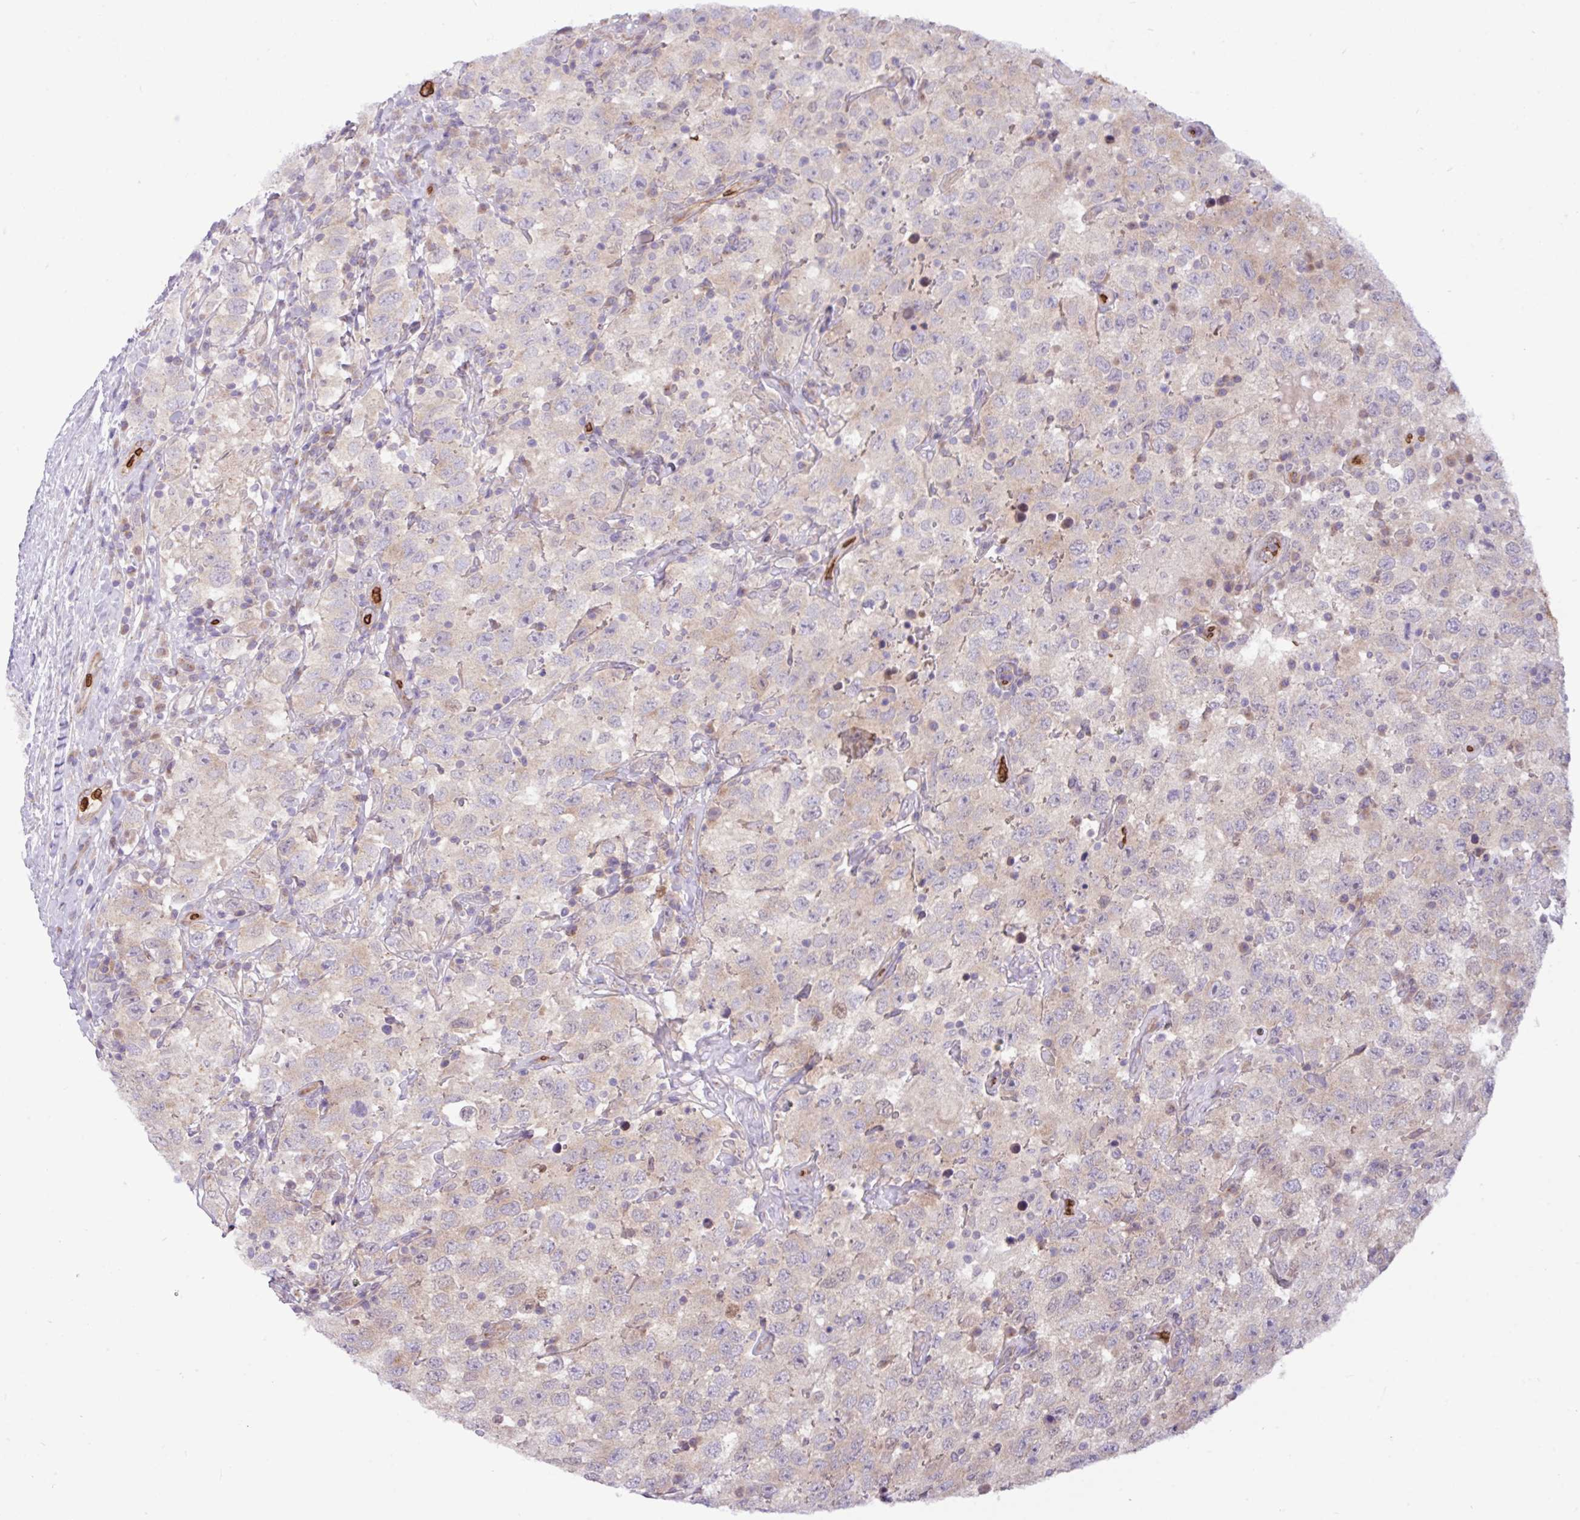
{"staining": {"intensity": "weak", "quantity": "<25%", "location": "cytoplasmic/membranous"}, "tissue": "testis cancer", "cell_type": "Tumor cells", "image_type": "cancer", "snomed": [{"axis": "morphology", "description": "Seminoma, NOS"}, {"axis": "topography", "description": "Testis"}], "caption": "This is a micrograph of IHC staining of seminoma (testis), which shows no expression in tumor cells.", "gene": "RAD21L1", "patient": {"sex": "male", "age": 41}}